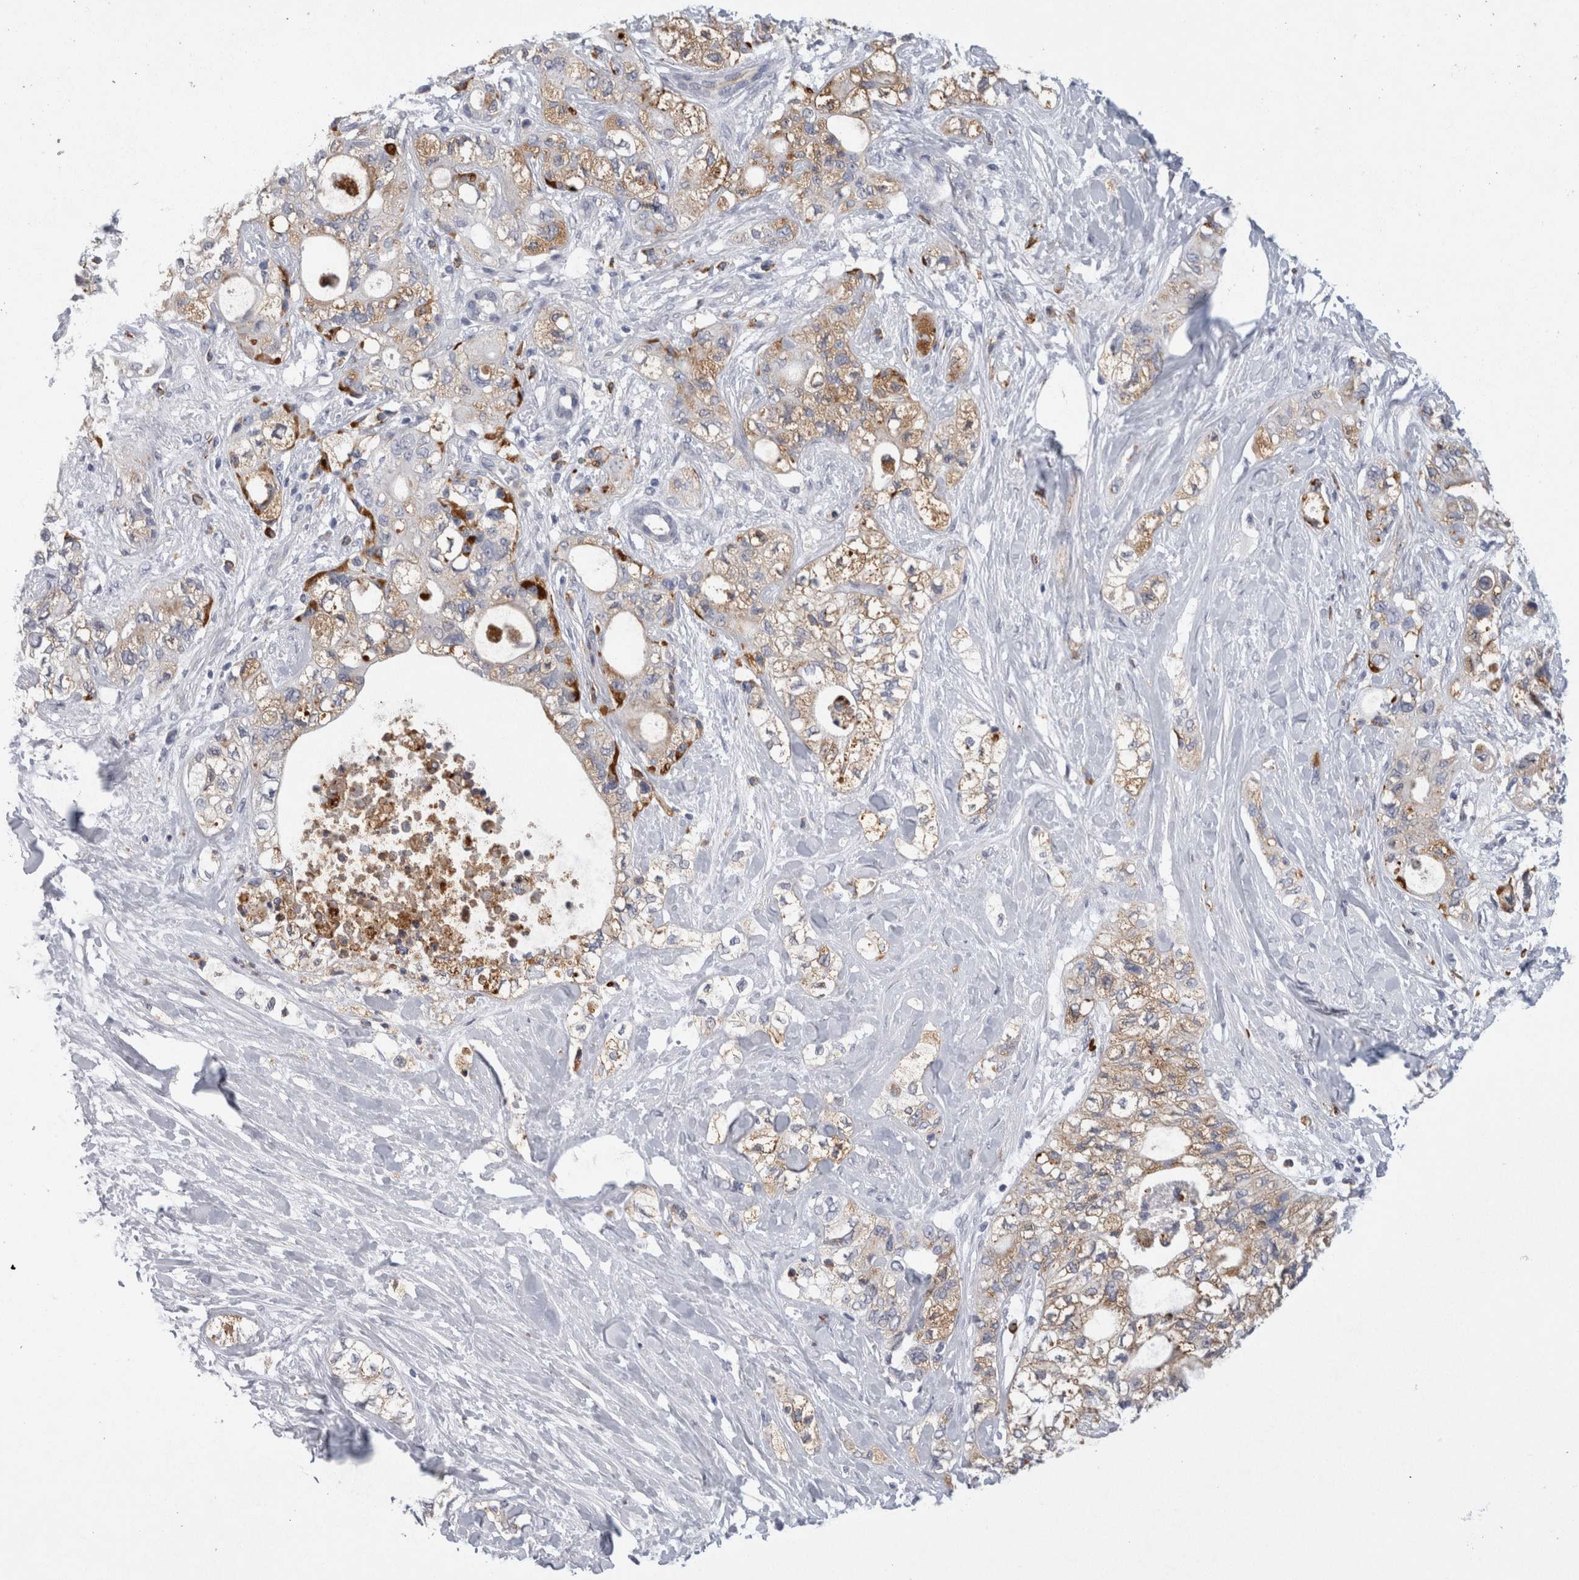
{"staining": {"intensity": "strong", "quantity": "25%-75%", "location": "cytoplasmic/membranous"}, "tissue": "pancreatic cancer", "cell_type": "Tumor cells", "image_type": "cancer", "snomed": [{"axis": "morphology", "description": "Adenocarcinoma, NOS"}, {"axis": "topography", "description": "Pancreas"}], "caption": "Pancreatic adenocarcinoma was stained to show a protein in brown. There is high levels of strong cytoplasmic/membranous positivity in about 25%-75% of tumor cells. Nuclei are stained in blue.", "gene": "CD63", "patient": {"sex": "male", "age": 70}}